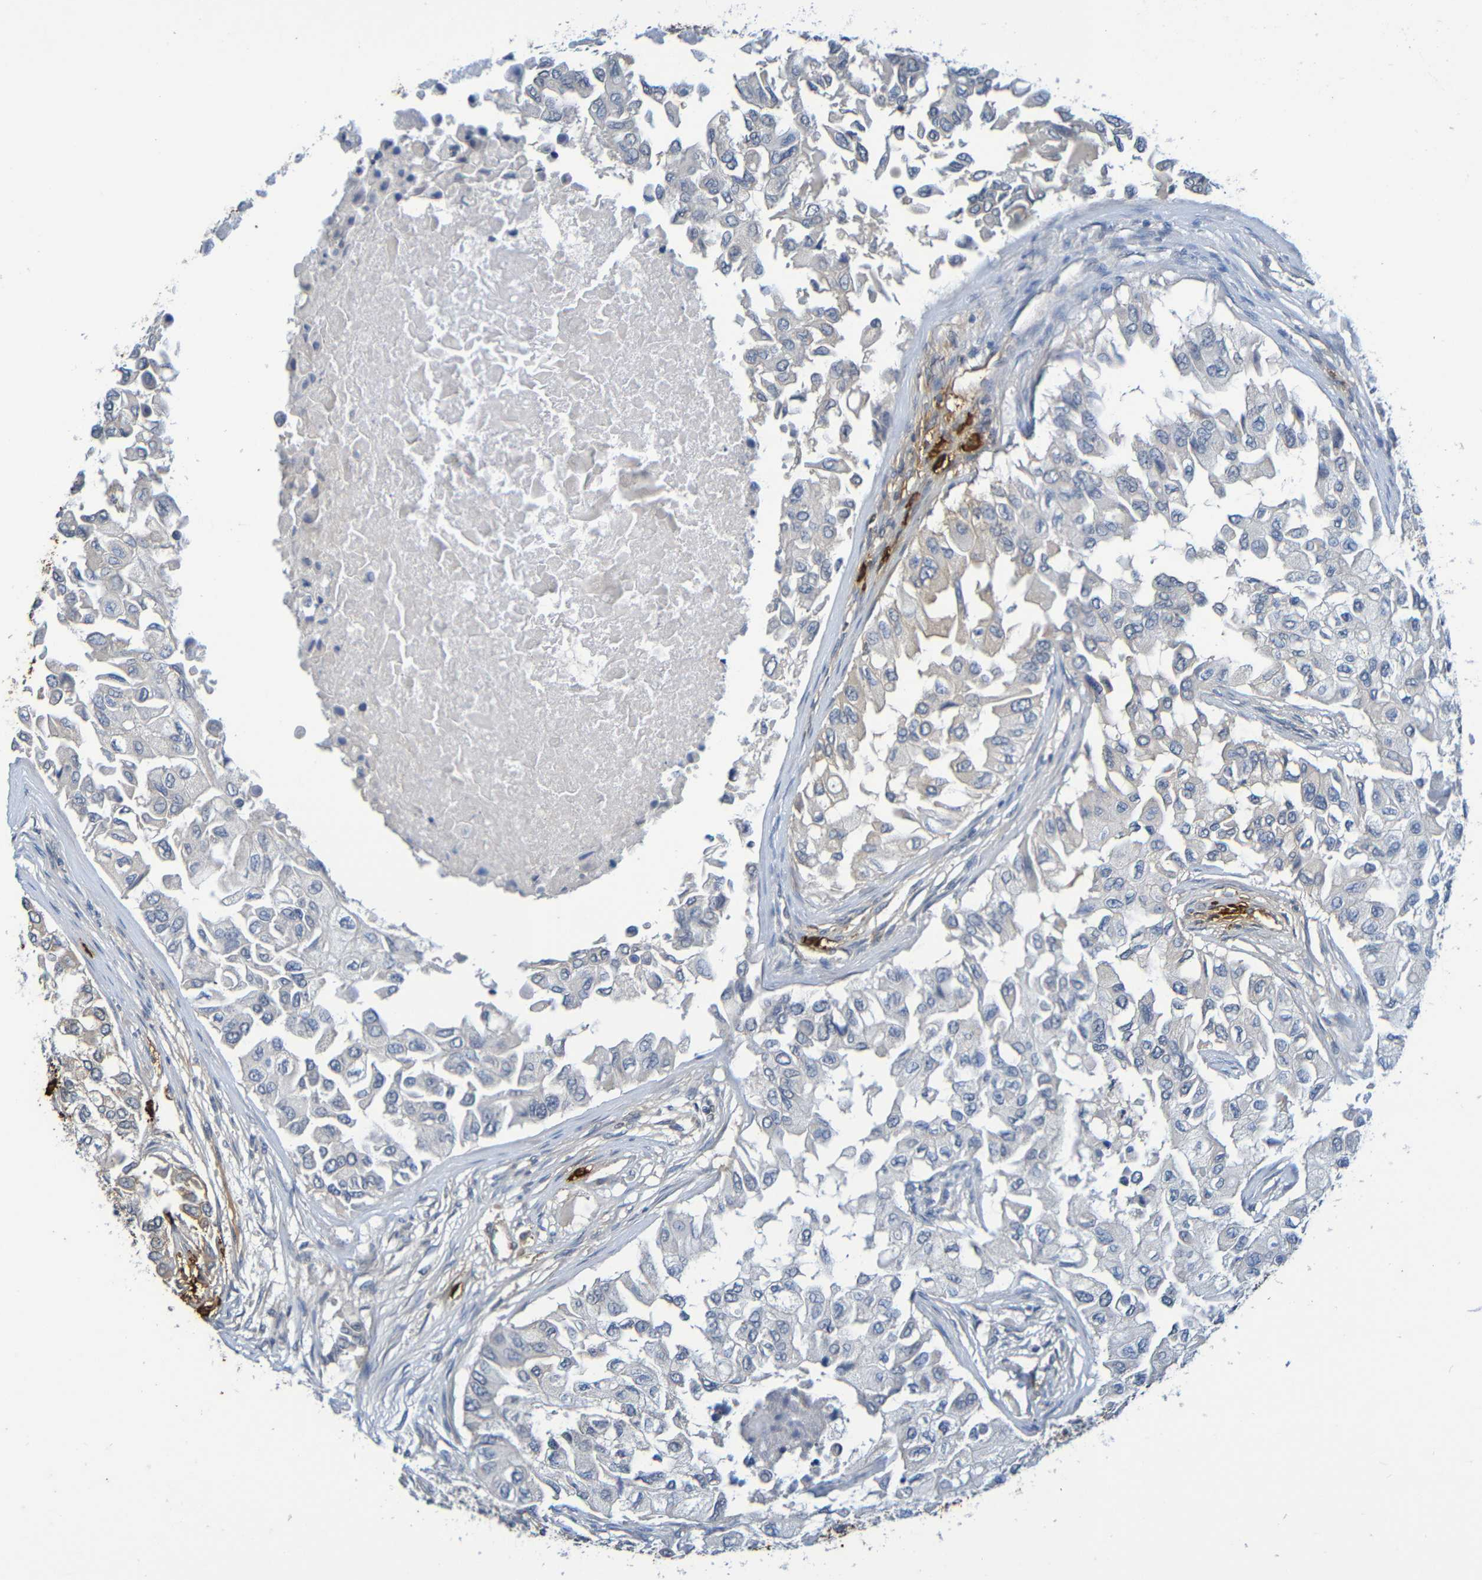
{"staining": {"intensity": "weak", "quantity": "25%-75%", "location": "cytoplasmic/membranous"}, "tissue": "breast cancer", "cell_type": "Tumor cells", "image_type": "cancer", "snomed": [{"axis": "morphology", "description": "Normal tissue, NOS"}, {"axis": "morphology", "description": "Duct carcinoma"}, {"axis": "topography", "description": "Breast"}], "caption": "Breast cancer was stained to show a protein in brown. There is low levels of weak cytoplasmic/membranous positivity in about 25%-75% of tumor cells.", "gene": "C3AR1", "patient": {"sex": "female", "age": 49}}